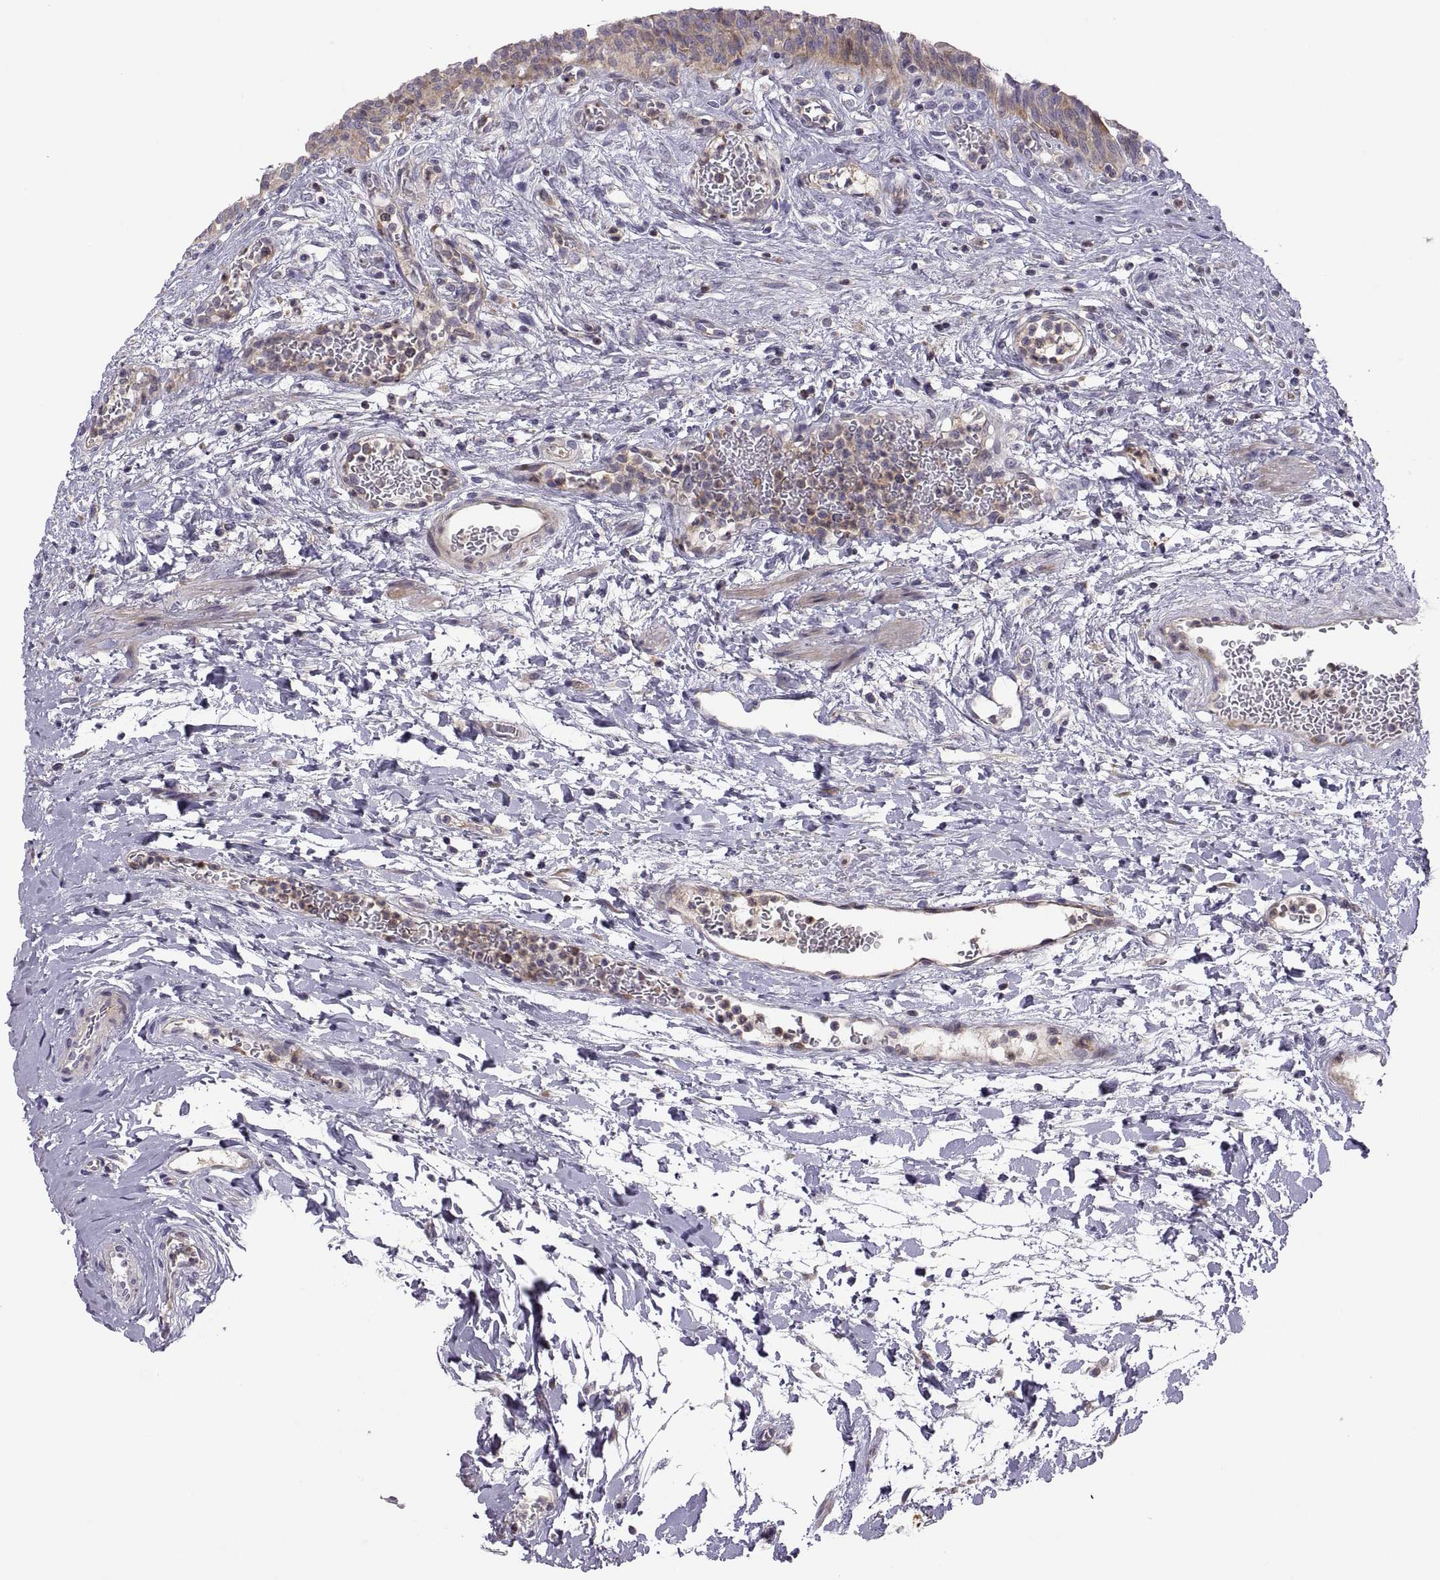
{"staining": {"intensity": "weak", "quantity": "25%-75%", "location": "cytoplasmic/membranous"}, "tissue": "urinary bladder", "cell_type": "Urothelial cells", "image_type": "normal", "snomed": [{"axis": "morphology", "description": "Normal tissue, NOS"}, {"axis": "topography", "description": "Urinary bladder"}], "caption": "Unremarkable urinary bladder demonstrates weak cytoplasmic/membranous positivity in approximately 25%-75% of urothelial cells.", "gene": "SPATA32", "patient": {"sex": "male", "age": 73}}